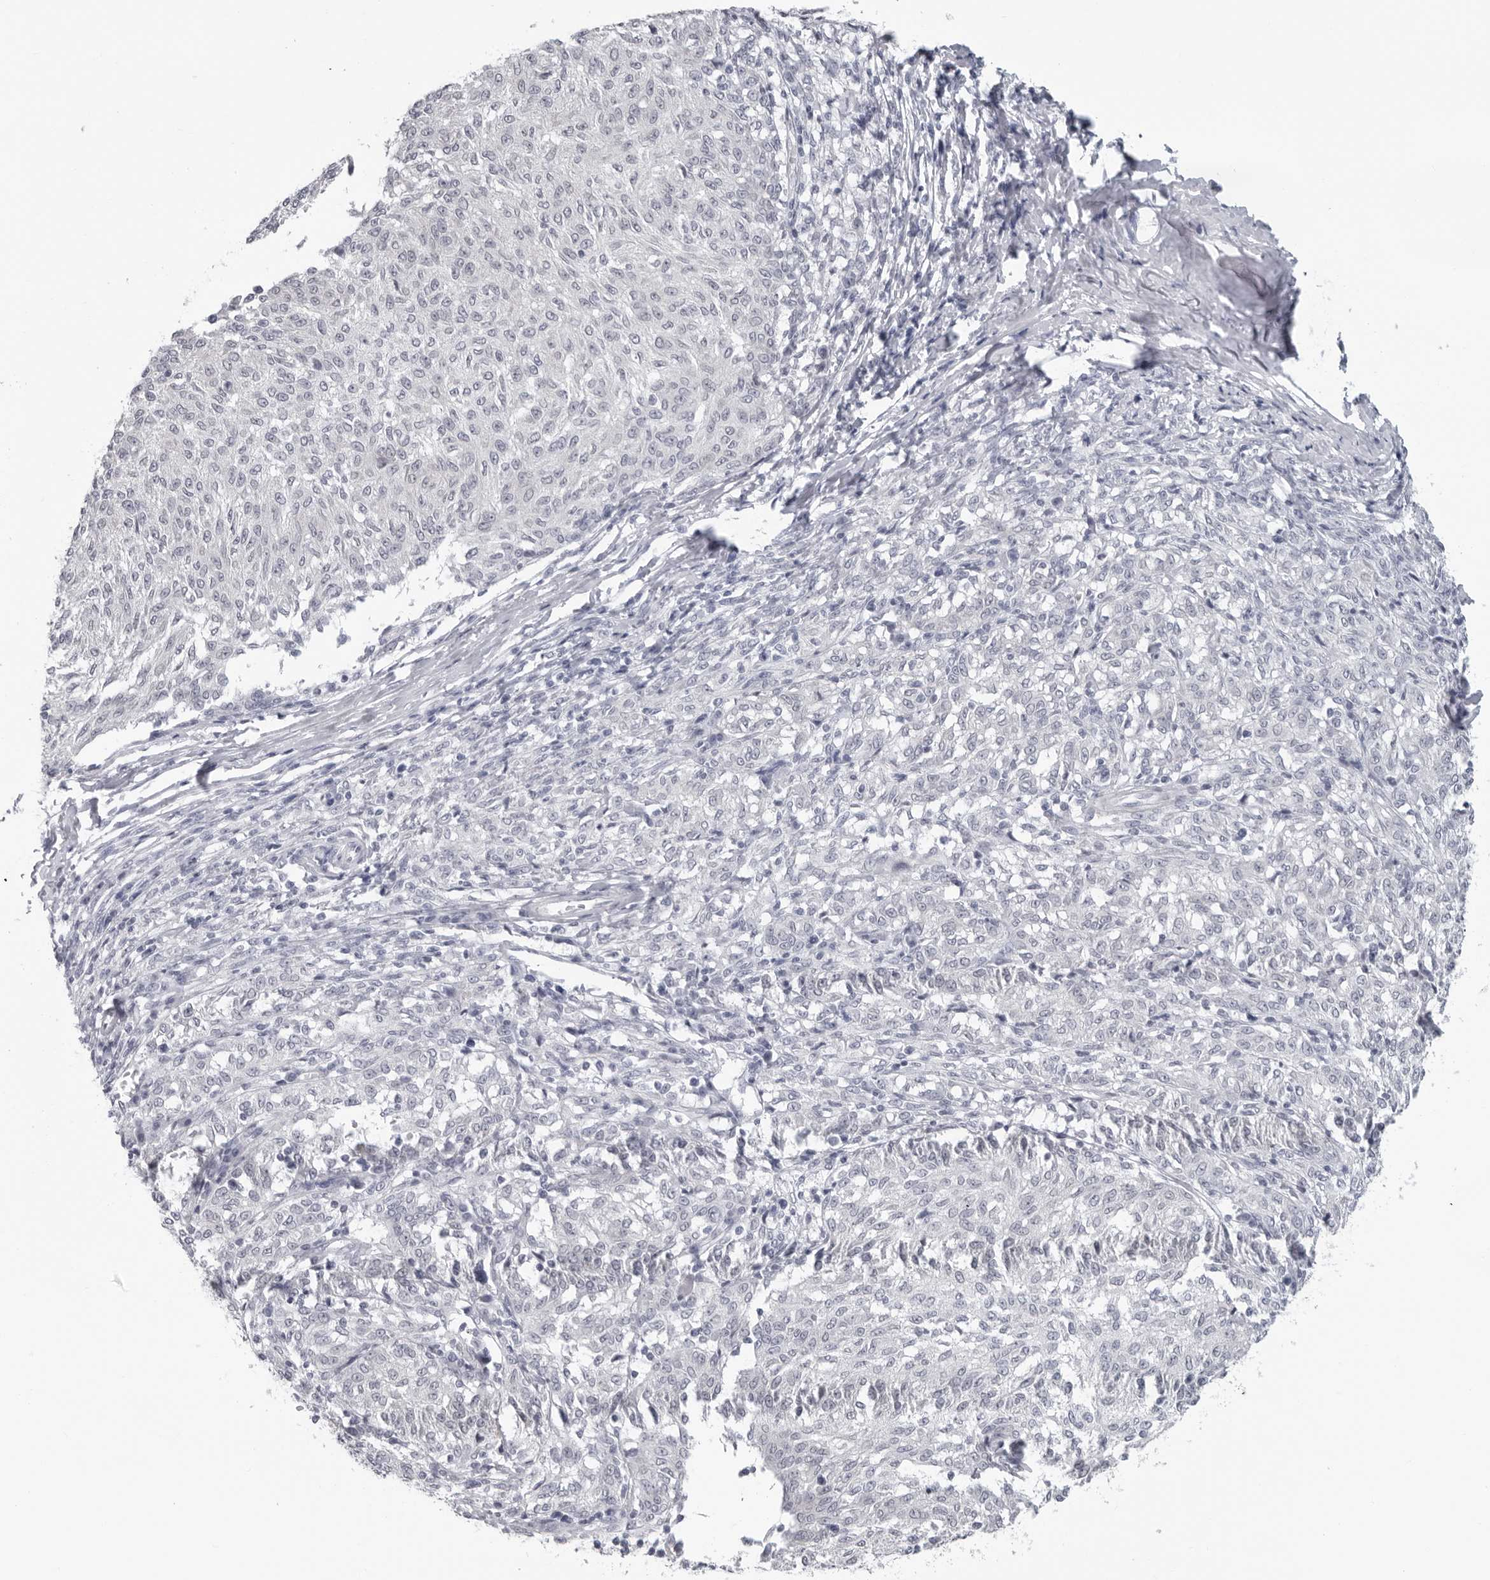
{"staining": {"intensity": "negative", "quantity": "none", "location": "none"}, "tissue": "melanoma", "cell_type": "Tumor cells", "image_type": "cancer", "snomed": [{"axis": "morphology", "description": "Malignant melanoma, NOS"}, {"axis": "topography", "description": "Skin"}], "caption": "IHC photomicrograph of melanoma stained for a protein (brown), which demonstrates no positivity in tumor cells.", "gene": "OPLAH", "patient": {"sex": "female", "age": 72}}